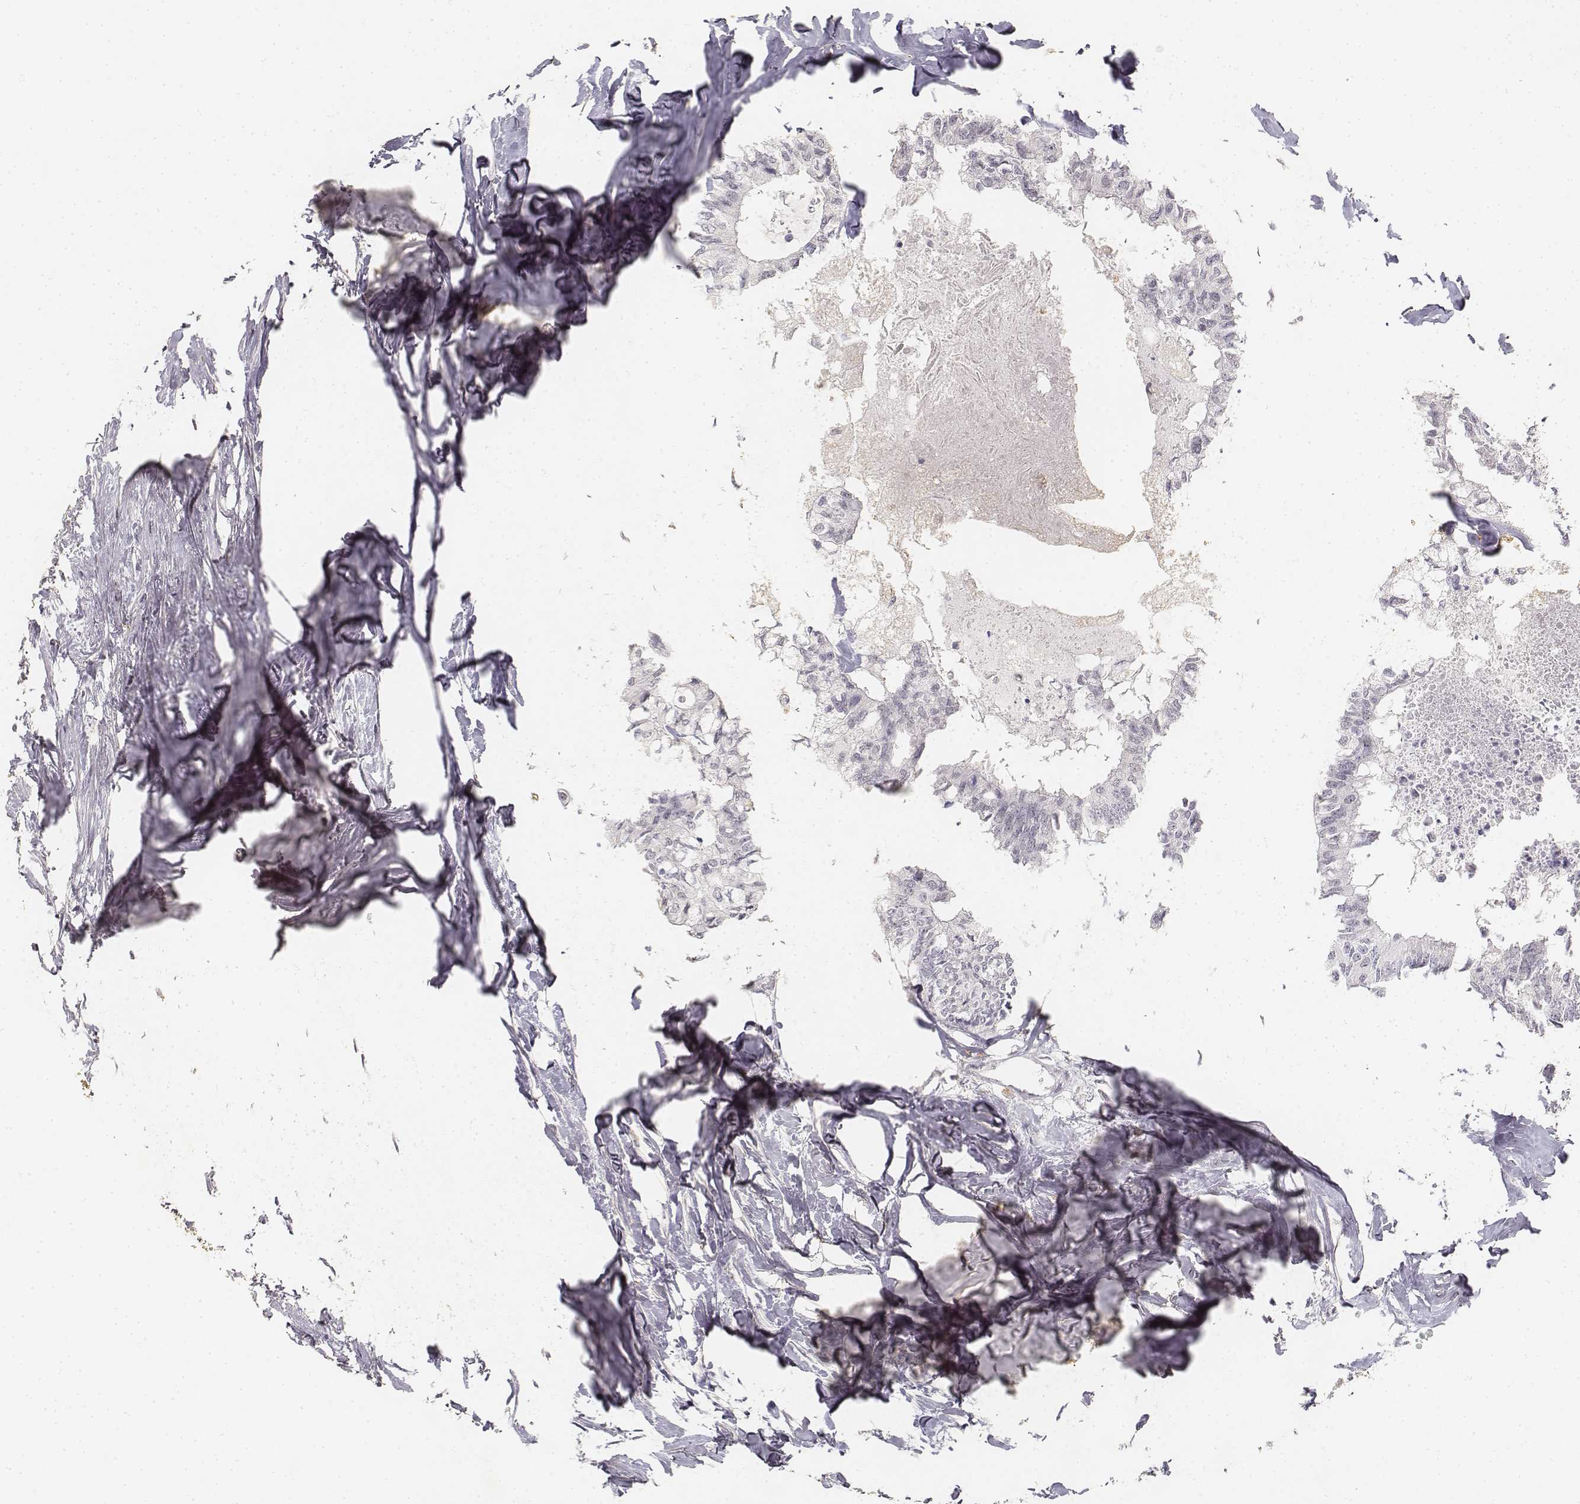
{"staining": {"intensity": "negative", "quantity": "none", "location": "none"}, "tissue": "colorectal cancer", "cell_type": "Tumor cells", "image_type": "cancer", "snomed": [{"axis": "morphology", "description": "Adenocarcinoma, NOS"}, {"axis": "topography", "description": "Colon"}, {"axis": "topography", "description": "Rectum"}], "caption": "IHC photomicrograph of neoplastic tissue: human colorectal cancer (adenocarcinoma) stained with DAB (3,3'-diaminobenzidine) reveals no significant protein staining in tumor cells.", "gene": "KRT84", "patient": {"sex": "male", "age": 57}}